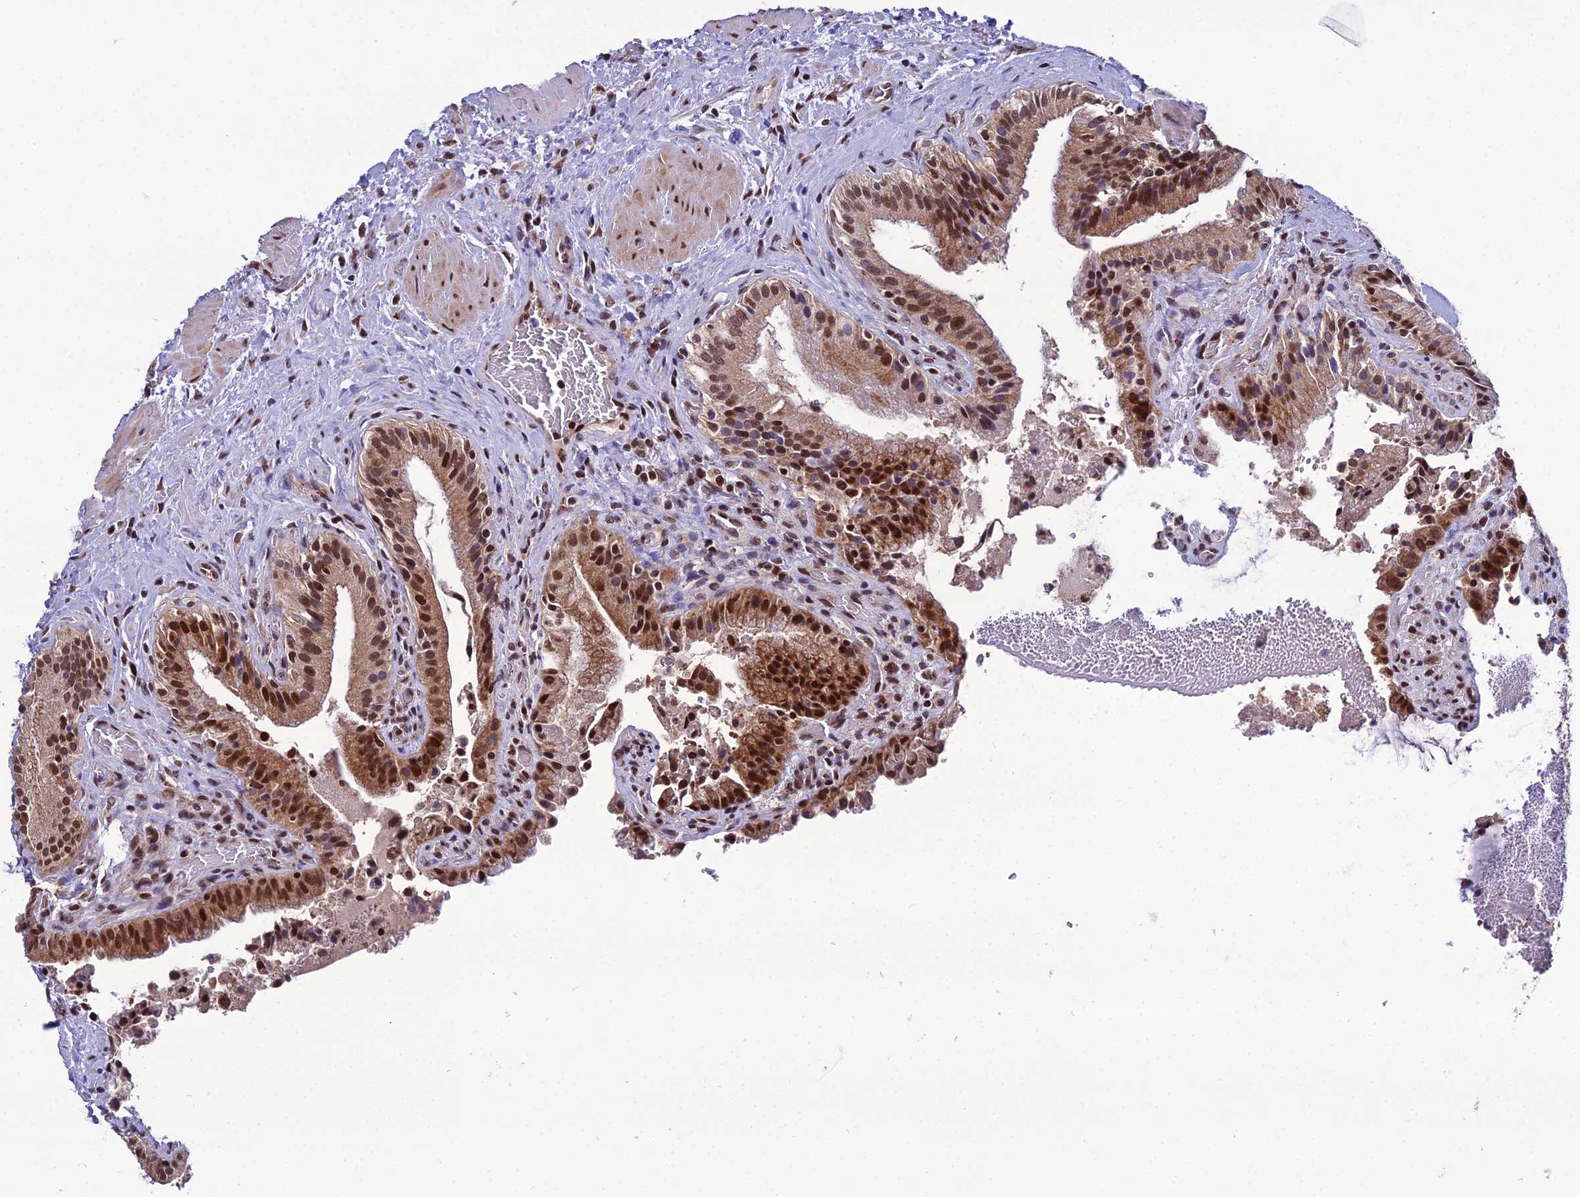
{"staining": {"intensity": "strong", "quantity": ">75%", "location": "cytoplasmic/membranous,nuclear"}, "tissue": "gallbladder", "cell_type": "Glandular cells", "image_type": "normal", "snomed": [{"axis": "morphology", "description": "Normal tissue, NOS"}, {"axis": "topography", "description": "Gallbladder"}], "caption": "Approximately >75% of glandular cells in benign gallbladder demonstrate strong cytoplasmic/membranous,nuclear protein expression as visualized by brown immunohistochemical staining.", "gene": "ARL2", "patient": {"sex": "male", "age": 24}}